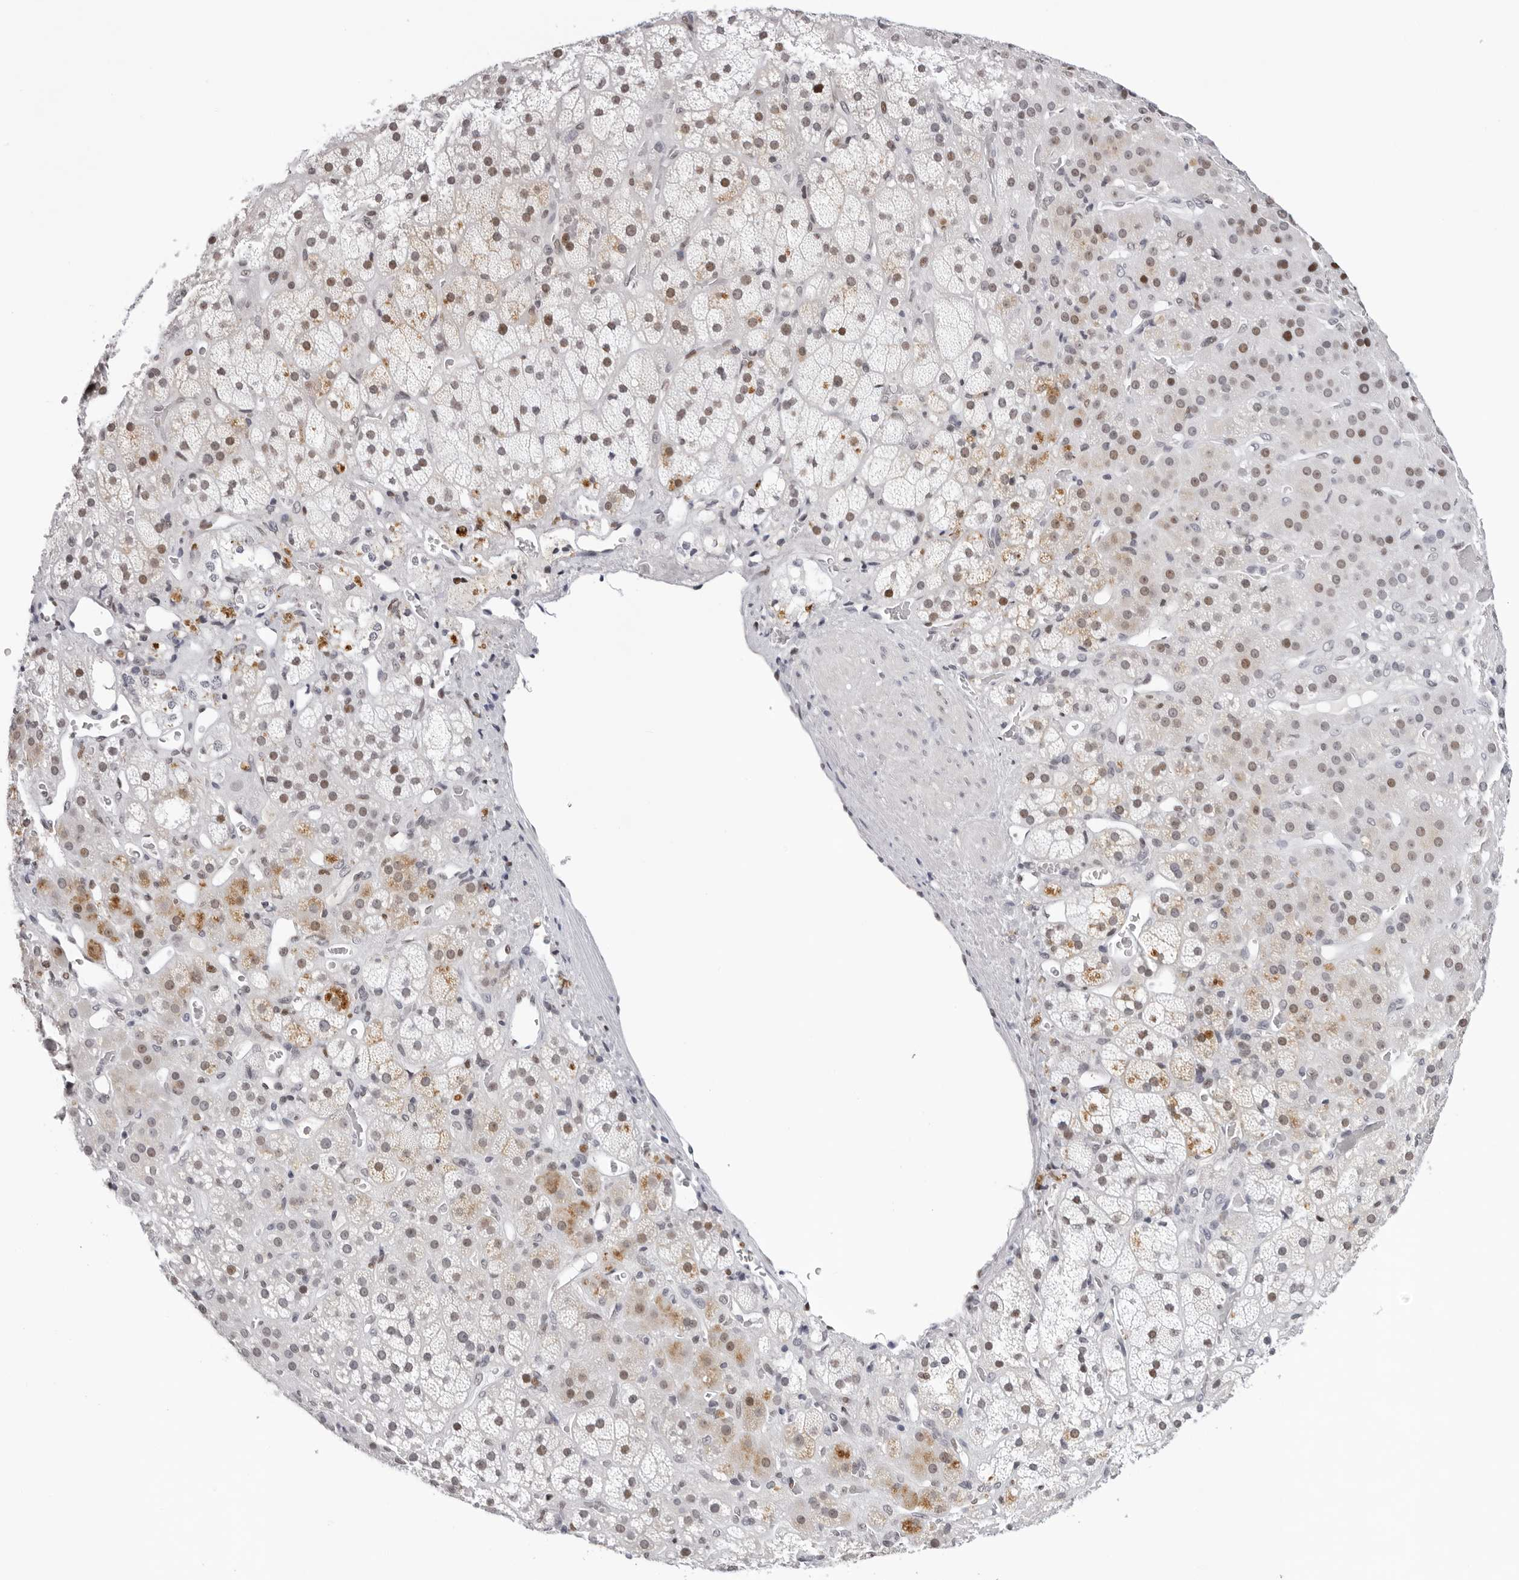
{"staining": {"intensity": "moderate", "quantity": "<25%", "location": "cytoplasmic/membranous,nuclear"}, "tissue": "adrenal gland", "cell_type": "Glandular cells", "image_type": "normal", "snomed": [{"axis": "morphology", "description": "Normal tissue, NOS"}, {"axis": "topography", "description": "Adrenal gland"}], "caption": "Approximately <25% of glandular cells in normal human adrenal gland display moderate cytoplasmic/membranous,nuclear protein expression as visualized by brown immunohistochemical staining.", "gene": "OGG1", "patient": {"sex": "male", "age": 57}}